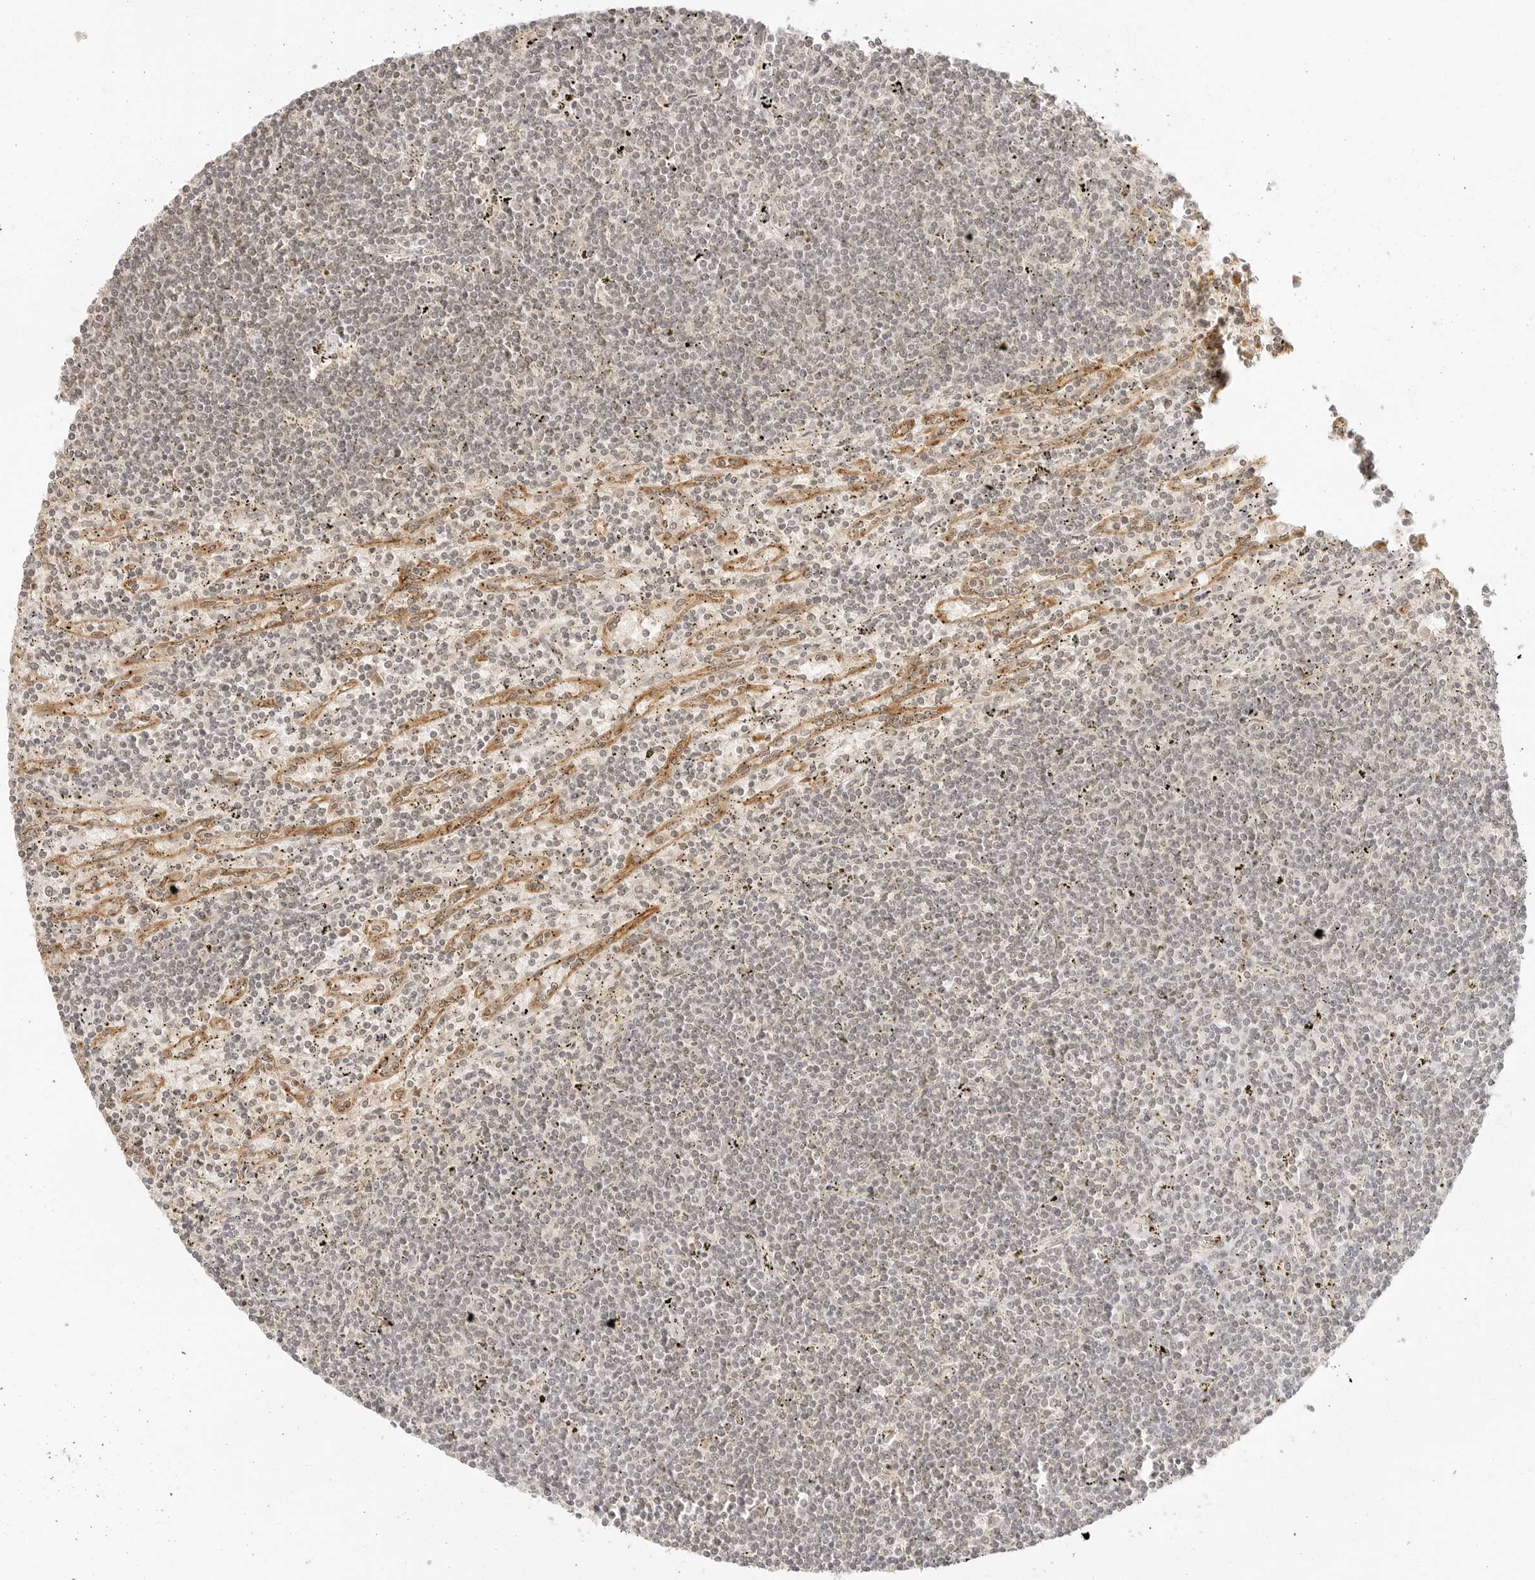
{"staining": {"intensity": "negative", "quantity": "none", "location": "none"}, "tissue": "lymphoma", "cell_type": "Tumor cells", "image_type": "cancer", "snomed": [{"axis": "morphology", "description": "Malignant lymphoma, non-Hodgkin's type, Low grade"}, {"axis": "topography", "description": "Spleen"}], "caption": "Immunohistochemistry (IHC) micrograph of neoplastic tissue: human low-grade malignant lymphoma, non-Hodgkin's type stained with DAB (3,3'-diaminobenzidine) shows no significant protein staining in tumor cells.", "gene": "RPS6KL1", "patient": {"sex": "male", "age": 76}}